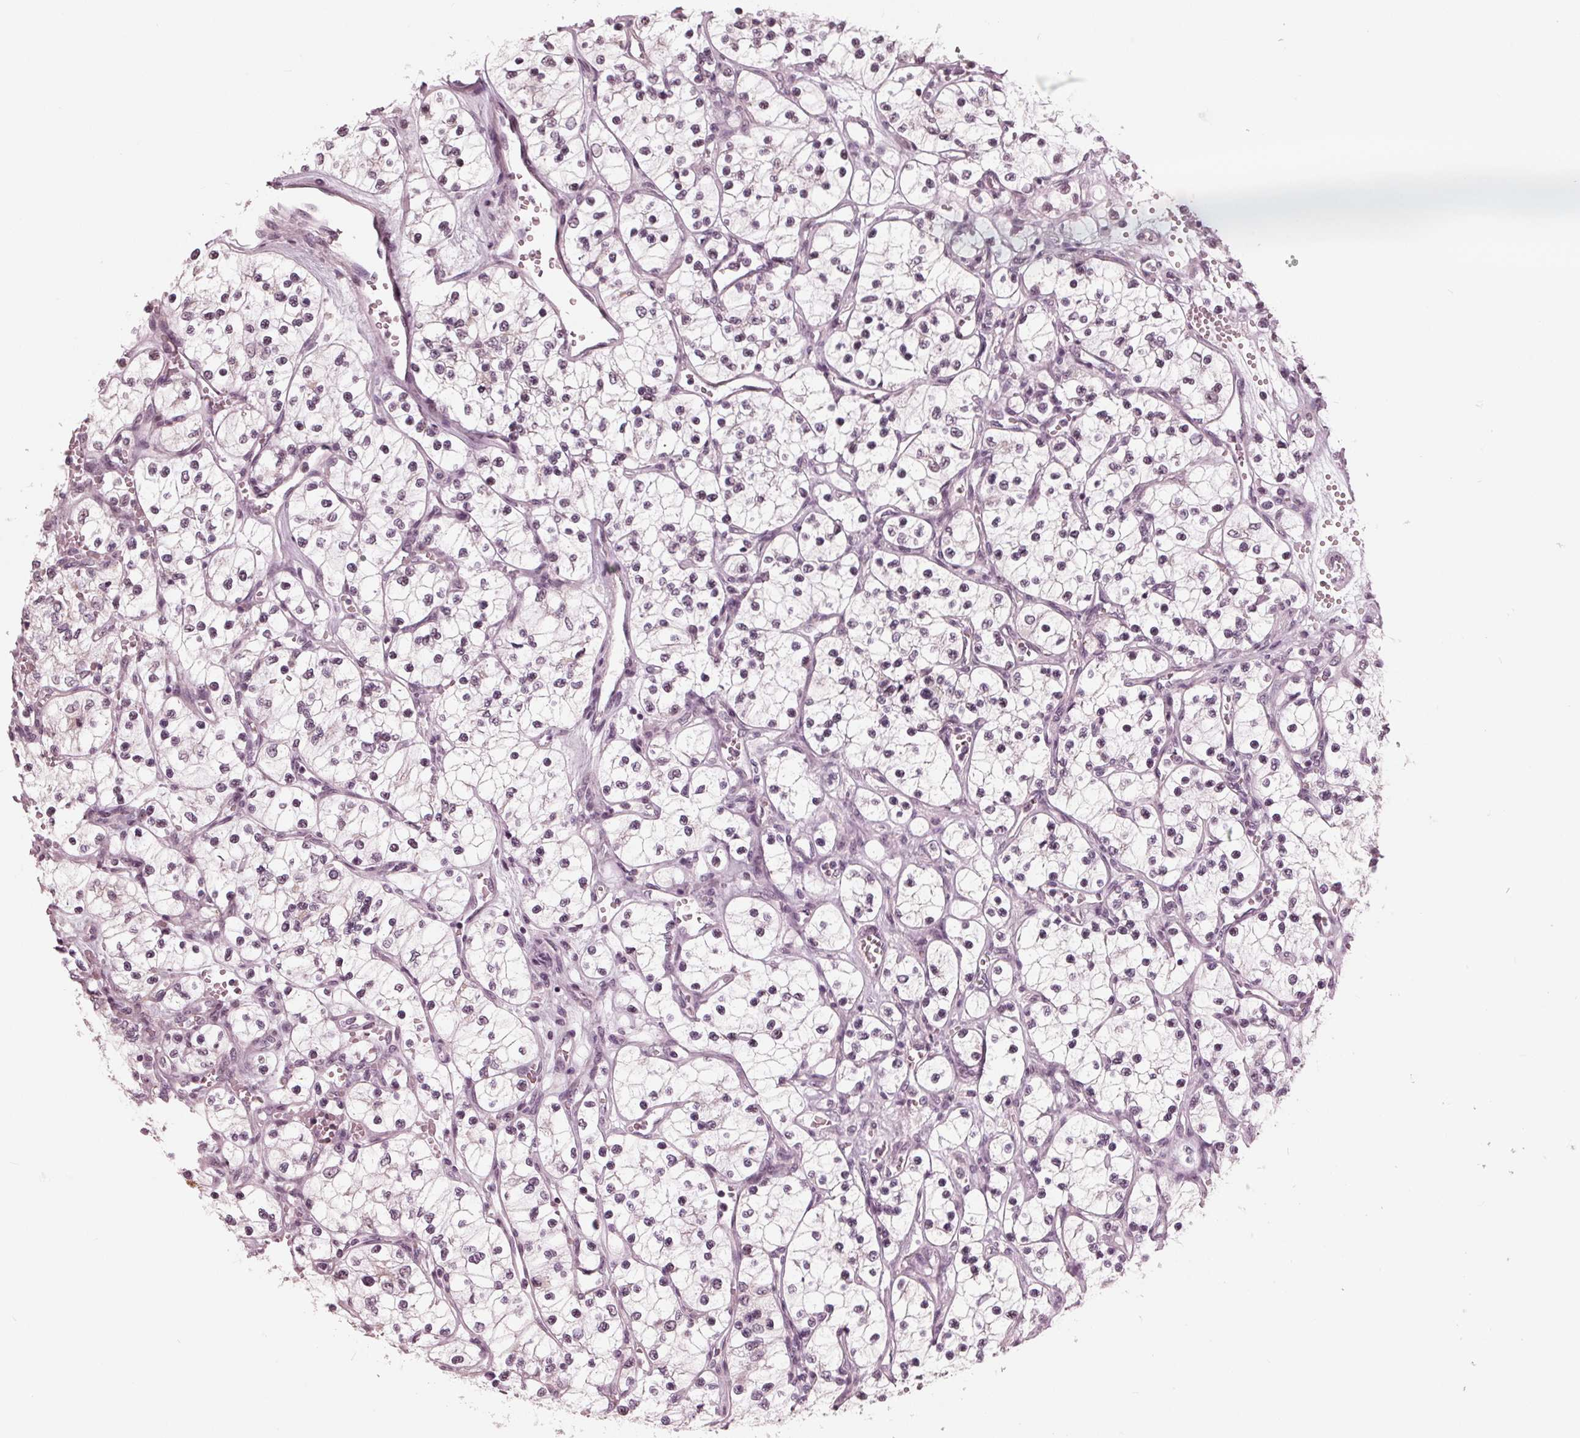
{"staining": {"intensity": "weak", "quantity": "25%-75%", "location": "nuclear"}, "tissue": "renal cancer", "cell_type": "Tumor cells", "image_type": "cancer", "snomed": [{"axis": "morphology", "description": "Adenocarcinoma, NOS"}, {"axis": "topography", "description": "Kidney"}], "caption": "Renal cancer (adenocarcinoma) tissue exhibits weak nuclear staining in approximately 25%-75% of tumor cells, visualized by immunohistochemistry. Nuclei are stained in blue.", "gene": "SLX4", "patient": {"sex": "female", "age": 69}}